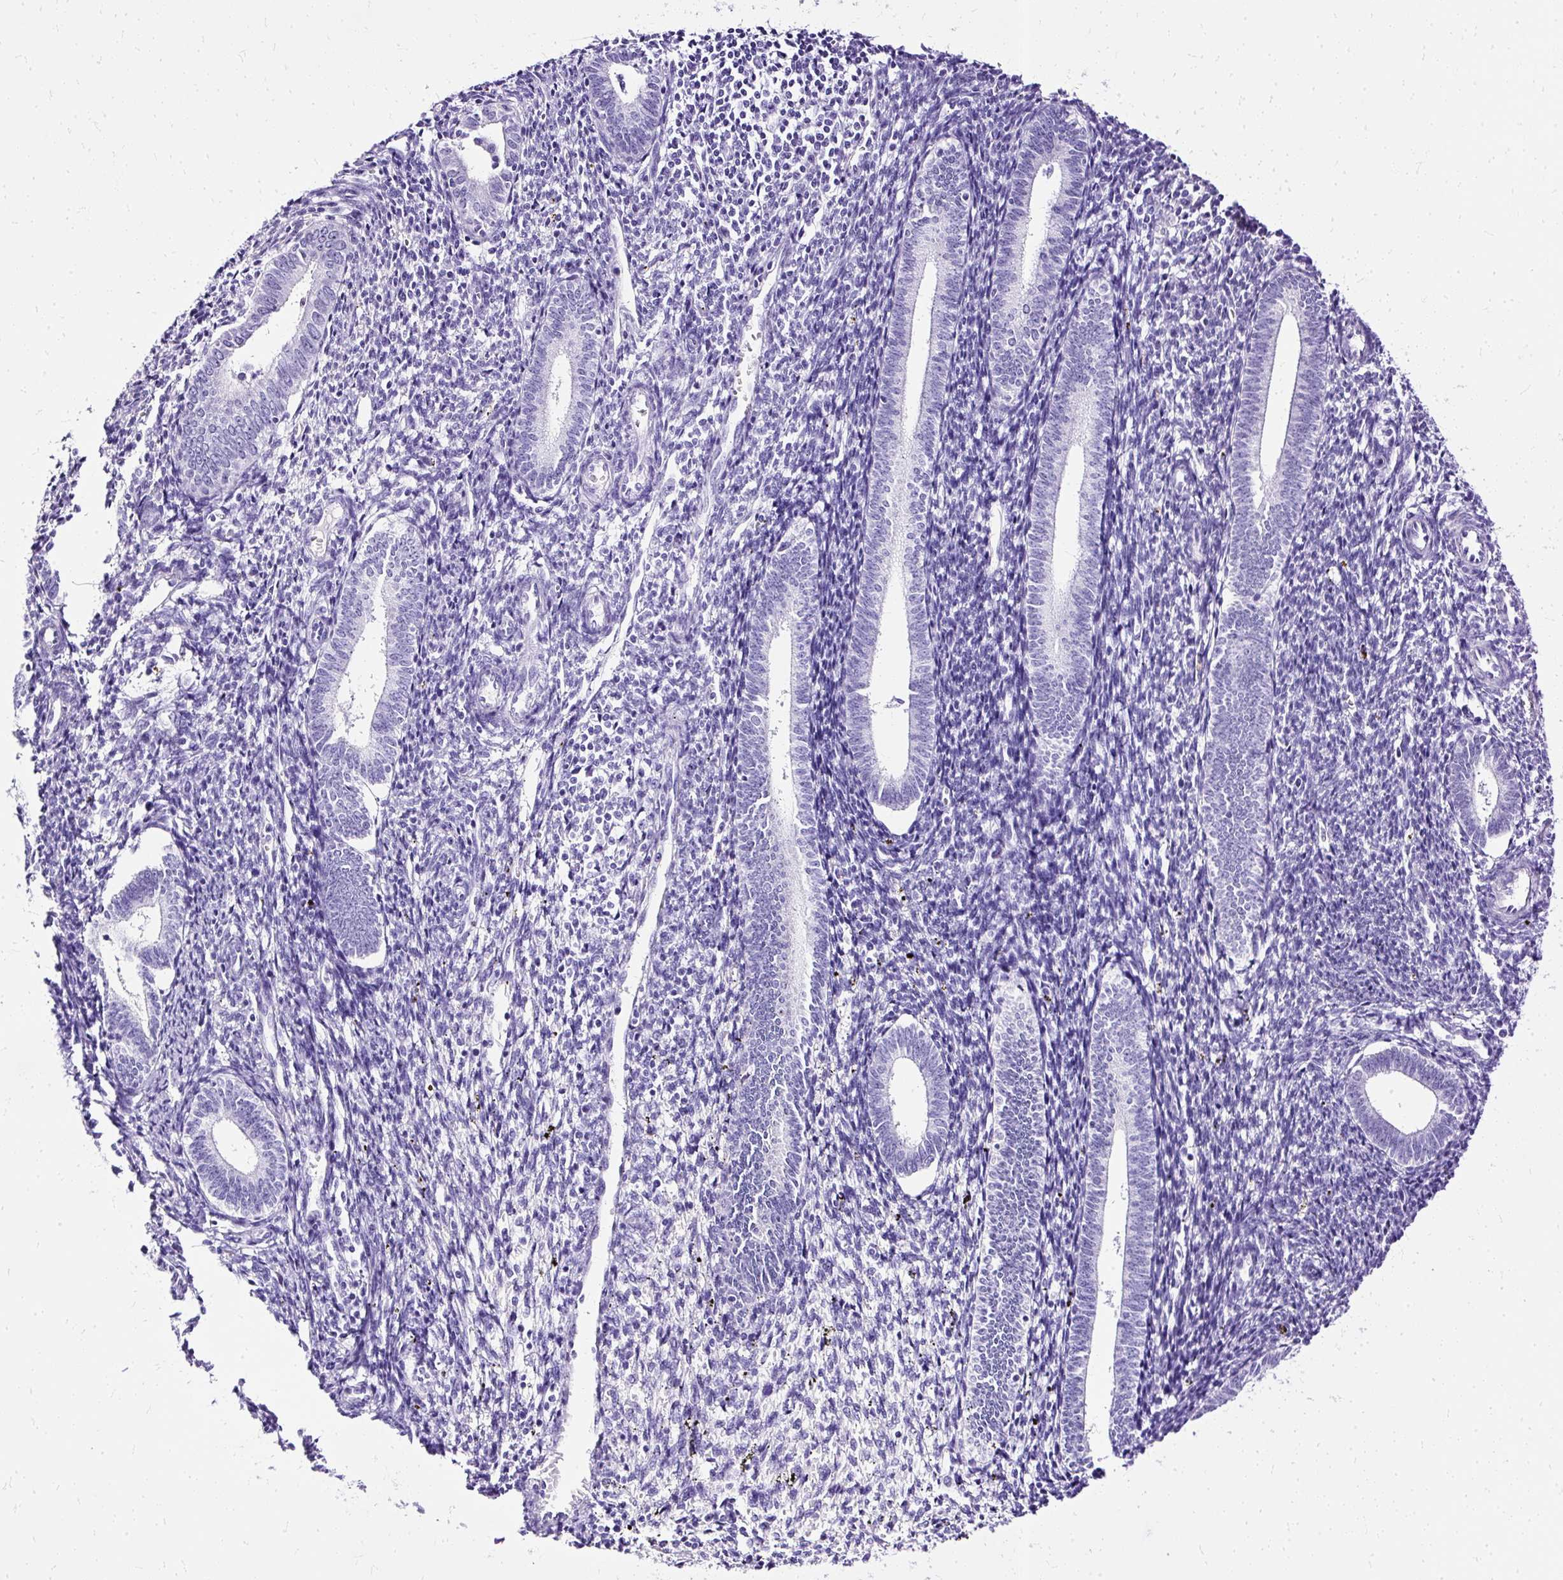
{"staining": {"intensity": "negative", "quantity": "none", "location": "none"}, "tissue": "endometrium", "cell_type": "Cells in endometrial stroma", "image_type": "normal", "snomed": [{"axis": "morphology", "description": "Normal tissue, NOS"}, {"axis": "topography", "description": "Endometrium"}], "caption": "Cells in endometrial stroma show no significant protein expression in benign endometrium. (Brightfield microscopy of DAB (3,3'-diaminobenzidine) immunohistochemistry (IHC) at high magnification).", "gene": "SLC8A2", "patient": {"sex": "female", "age": 41}}